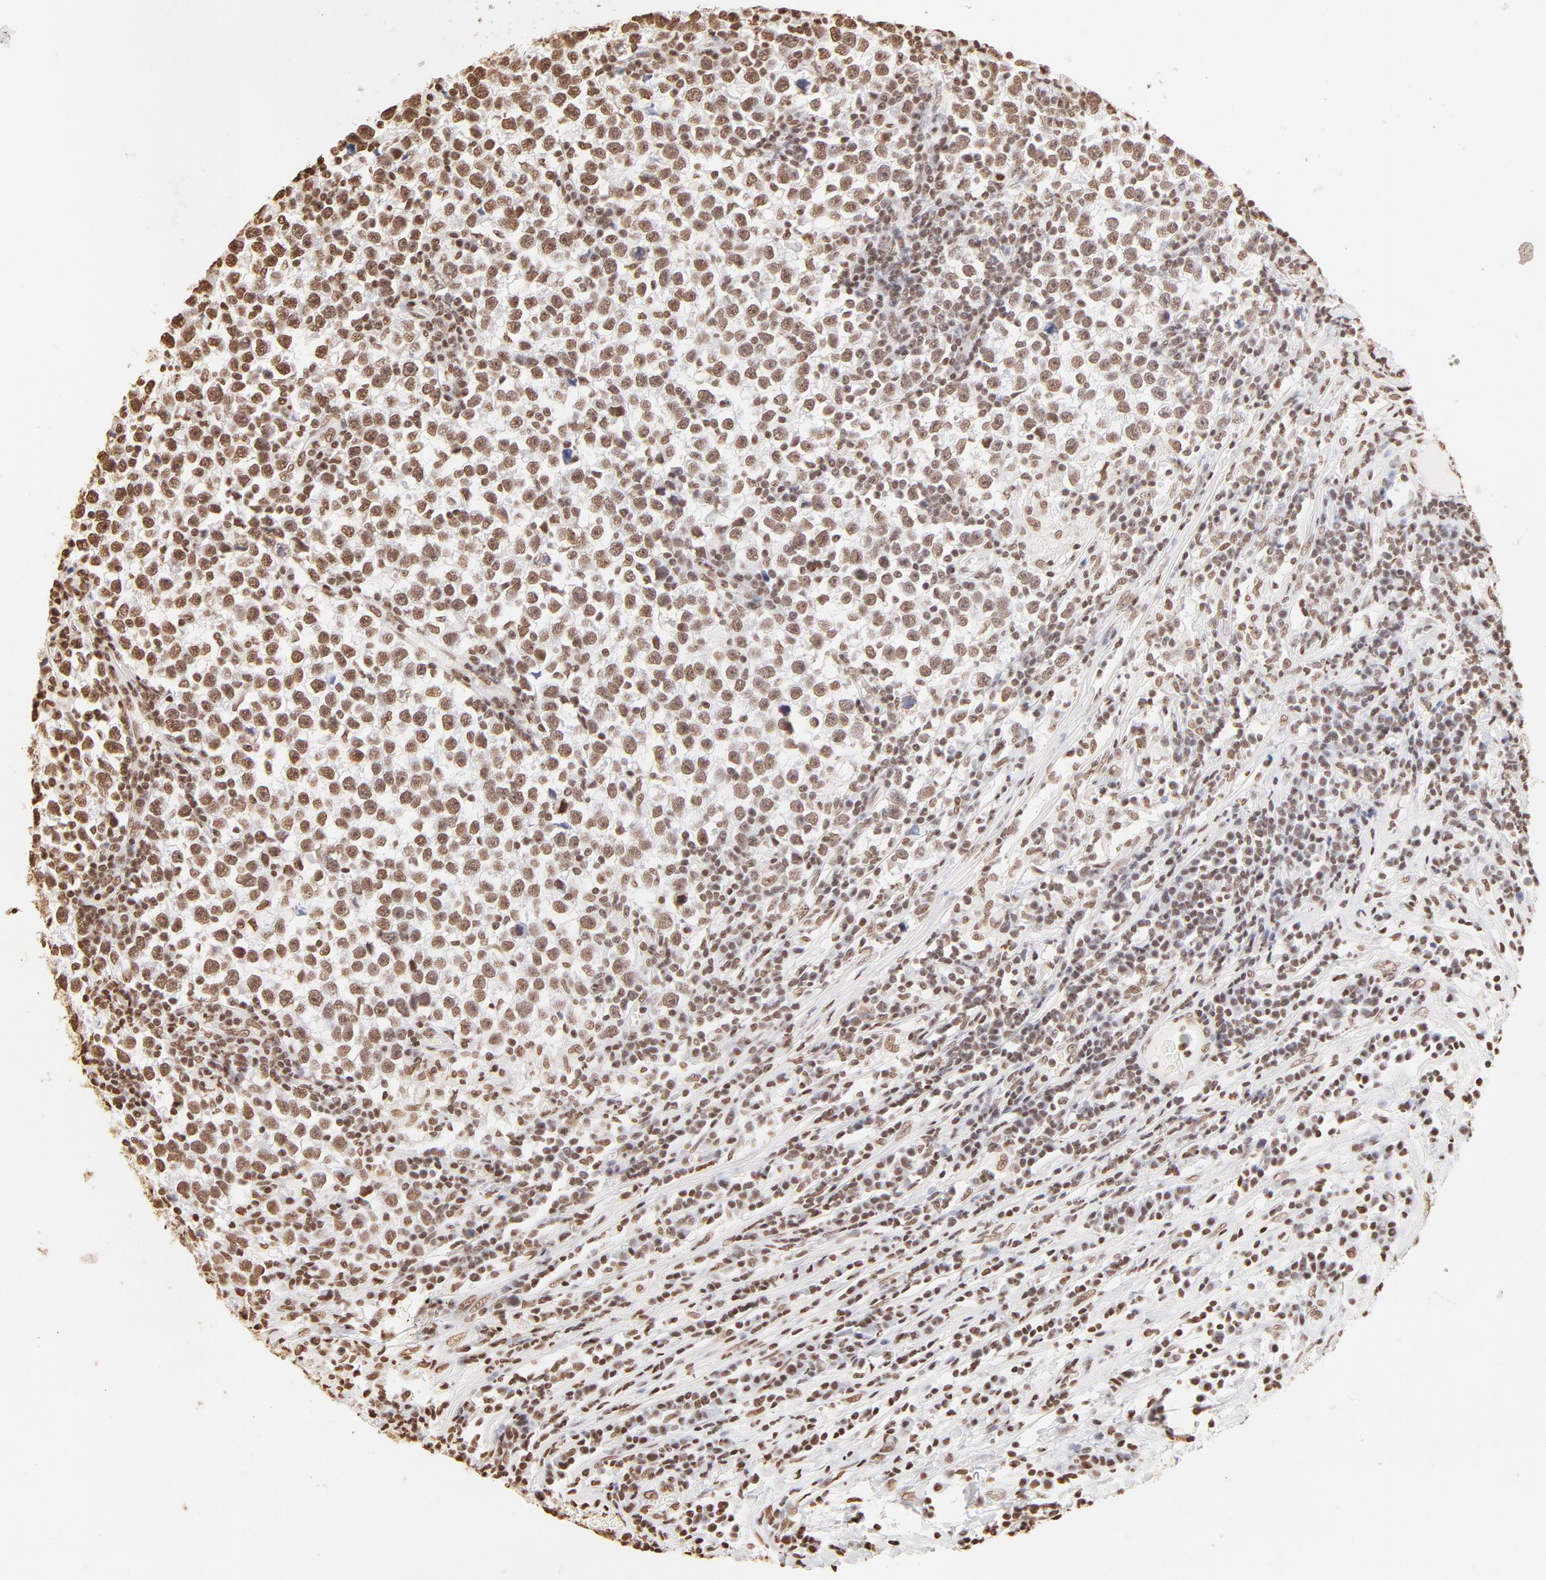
{"staining": {"intensity": "moderate", "quantity": "25%-75%", "location": "nuclear"}, "tissue": "testis cancer", "cell_type": "Tumor cells", "image_type": "cancer", "snomed": [{"axis": "morphology", "description": "Seminoma, NOS"}, {"axis": "topography", "description": "Testis"}], "caption": "Immunohistochemistry micrograph of neoplastic tissue: human testis cancer (seminoma) stained using IHC reveals medium levels of moderate protein expression localized specifically in the nuclear of tumor cells, appearing as a nuclear brown color.", "gene": "ZNF540", "patient": {"sex": "male", "age": 43}}